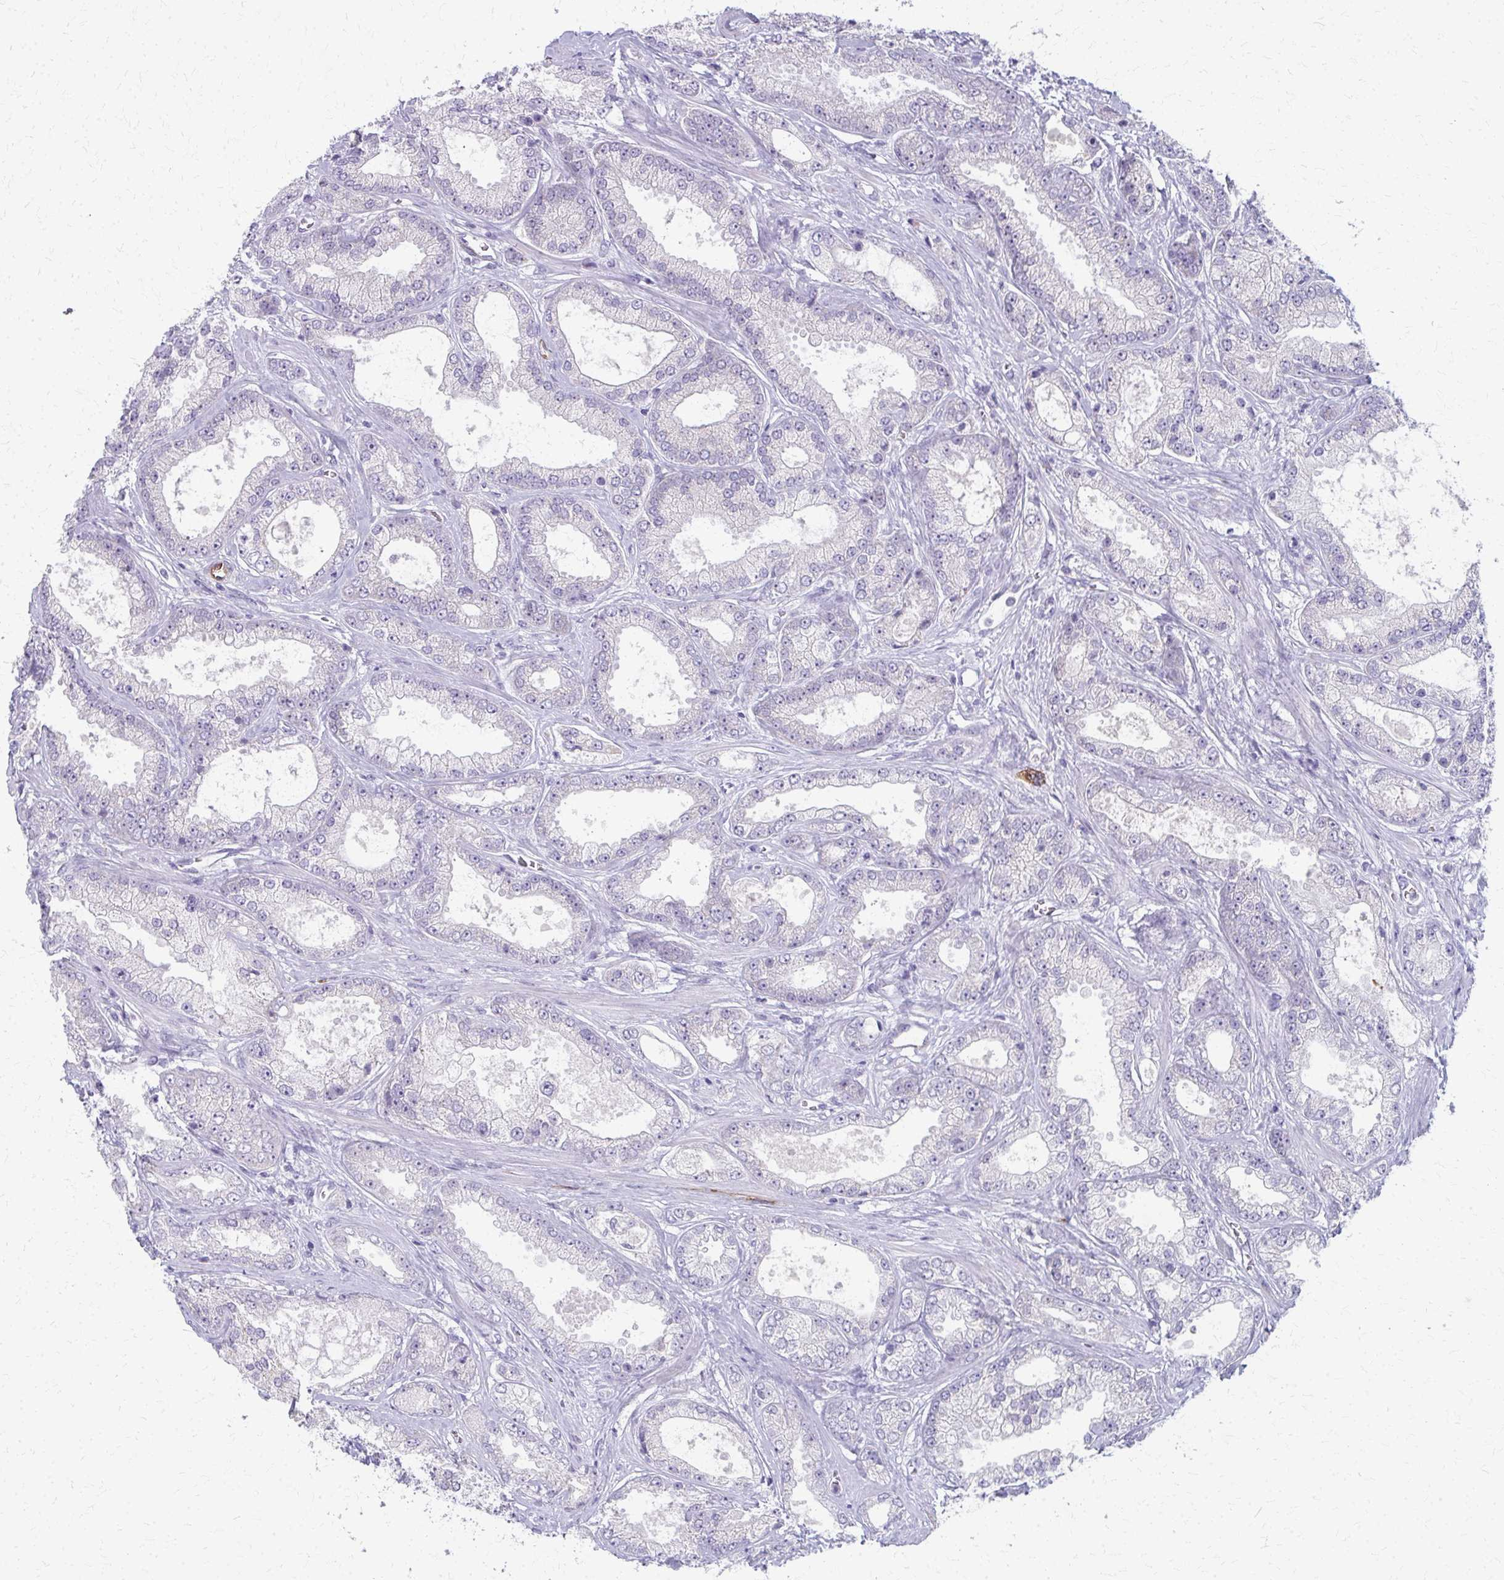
{"staining": {"intensity": "negative", "quantity": "none", "location": "none"}, "tissue": "prostate cancer", "cell_type": "Tumor cells", "image_type": "cancer", "snomed": [{"axis": "morphology", "description": "Adenocarcinoma, High grade"}, {"axis": "topography", "description": "Prostate"}], "caption": "IHC micrograph of human adenocarcinoma (high-grade) (prostate) stained for a protein (brown), which displays no positivity in tumor cells. Nuclei are stained in blue.", "gene": "ADIPOQ", "patient": {"sex": "male", "age": 67}}